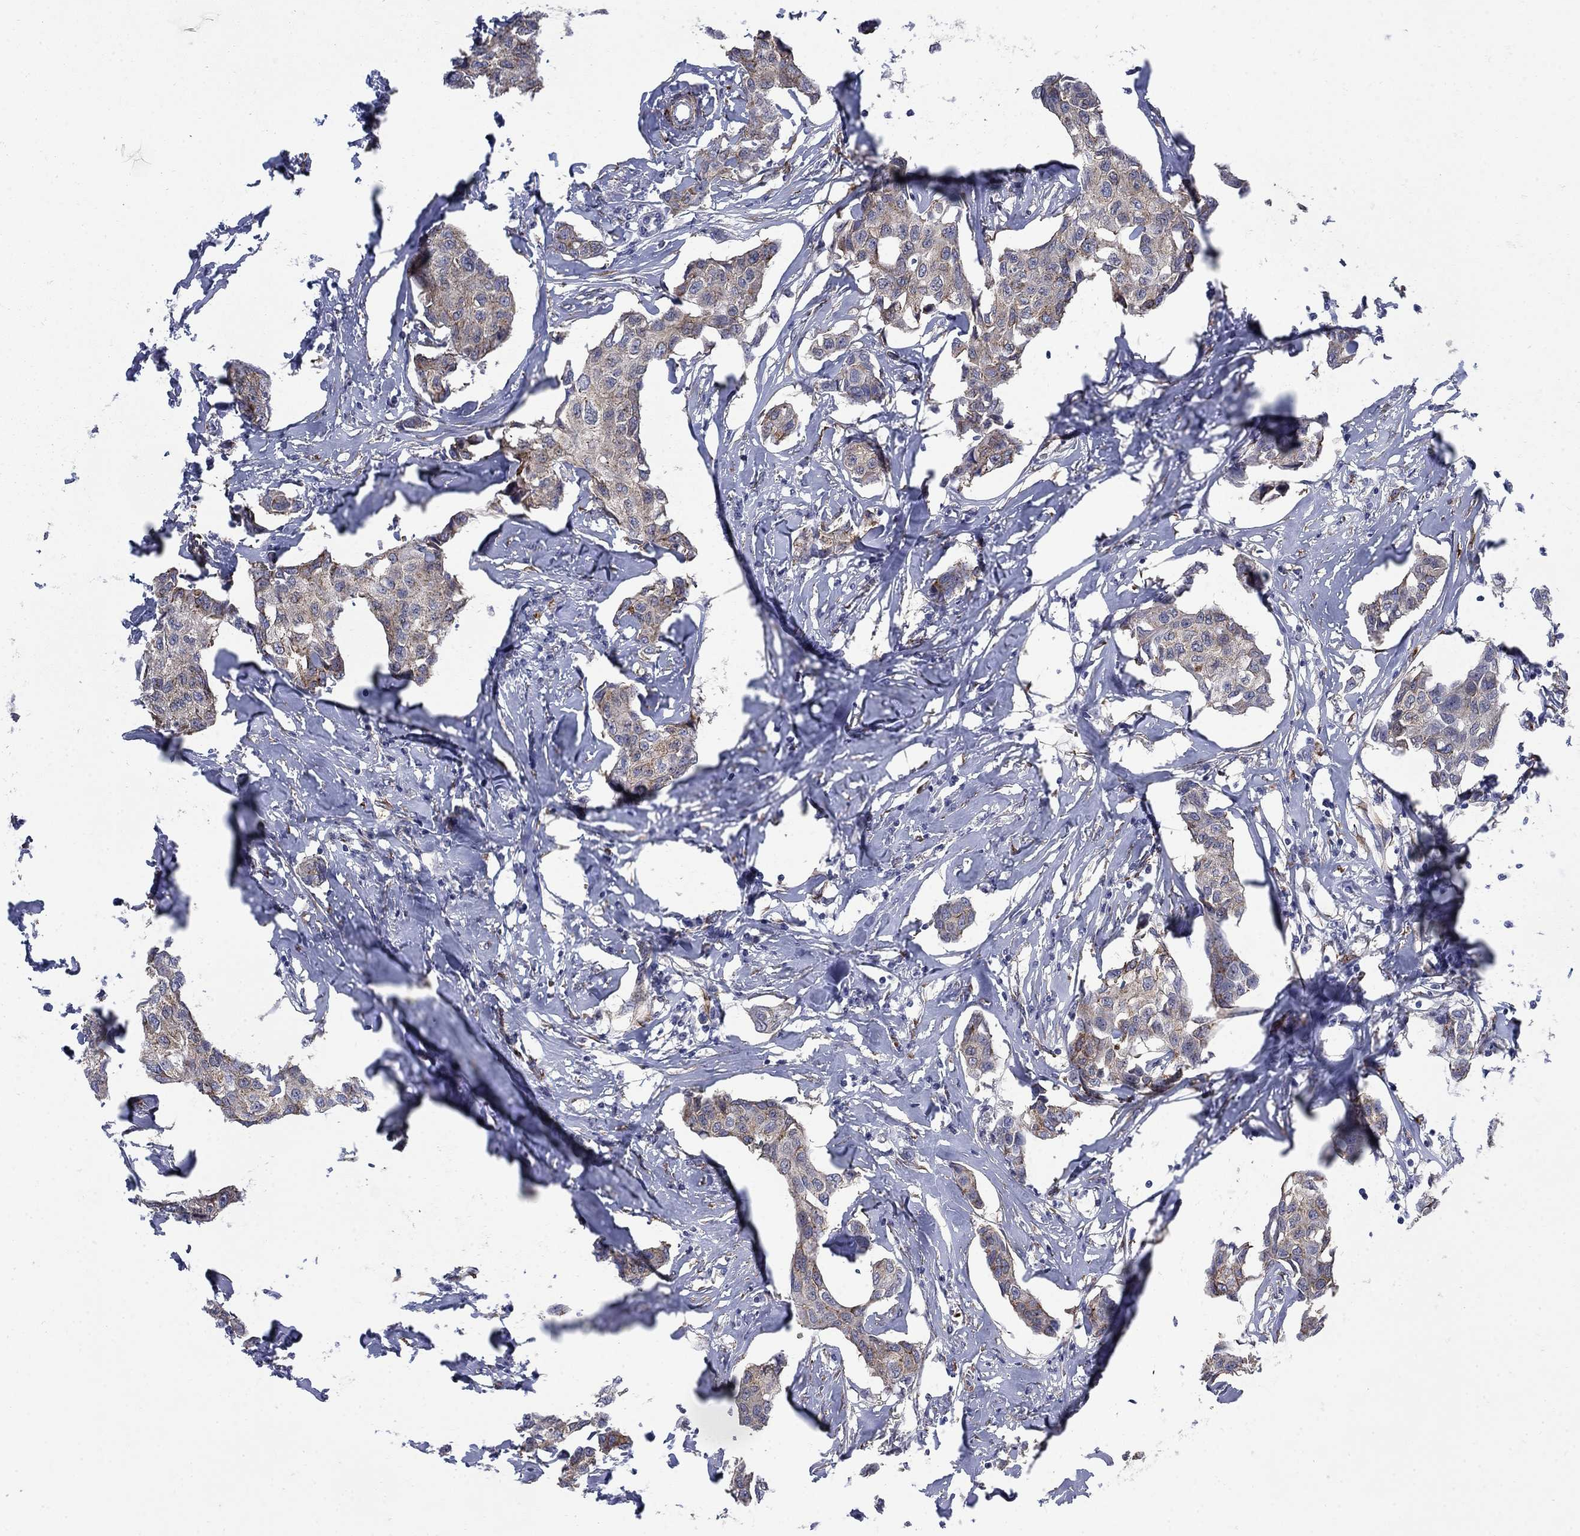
{"staining": {"intensity": "weak", "quantity": "25%-75%", "location": "cytoplasmic/membranous"}, "tissue": "breast cancer", "cell_type": "Tumor cells", "image_type": "cancer", "snomed": [{"axis": "morphology", "description": "Duct carcinoma"}, {"axis": "topography", "description": "Breast"}], "caption": "A low amount of weak cytoplasmic/membranous staining is present in approximately 25%-75% of tumor cells in breast cancer tissue.", "gene": "SEPTIN8", "patient": {"sex": "female", "age": 80}}